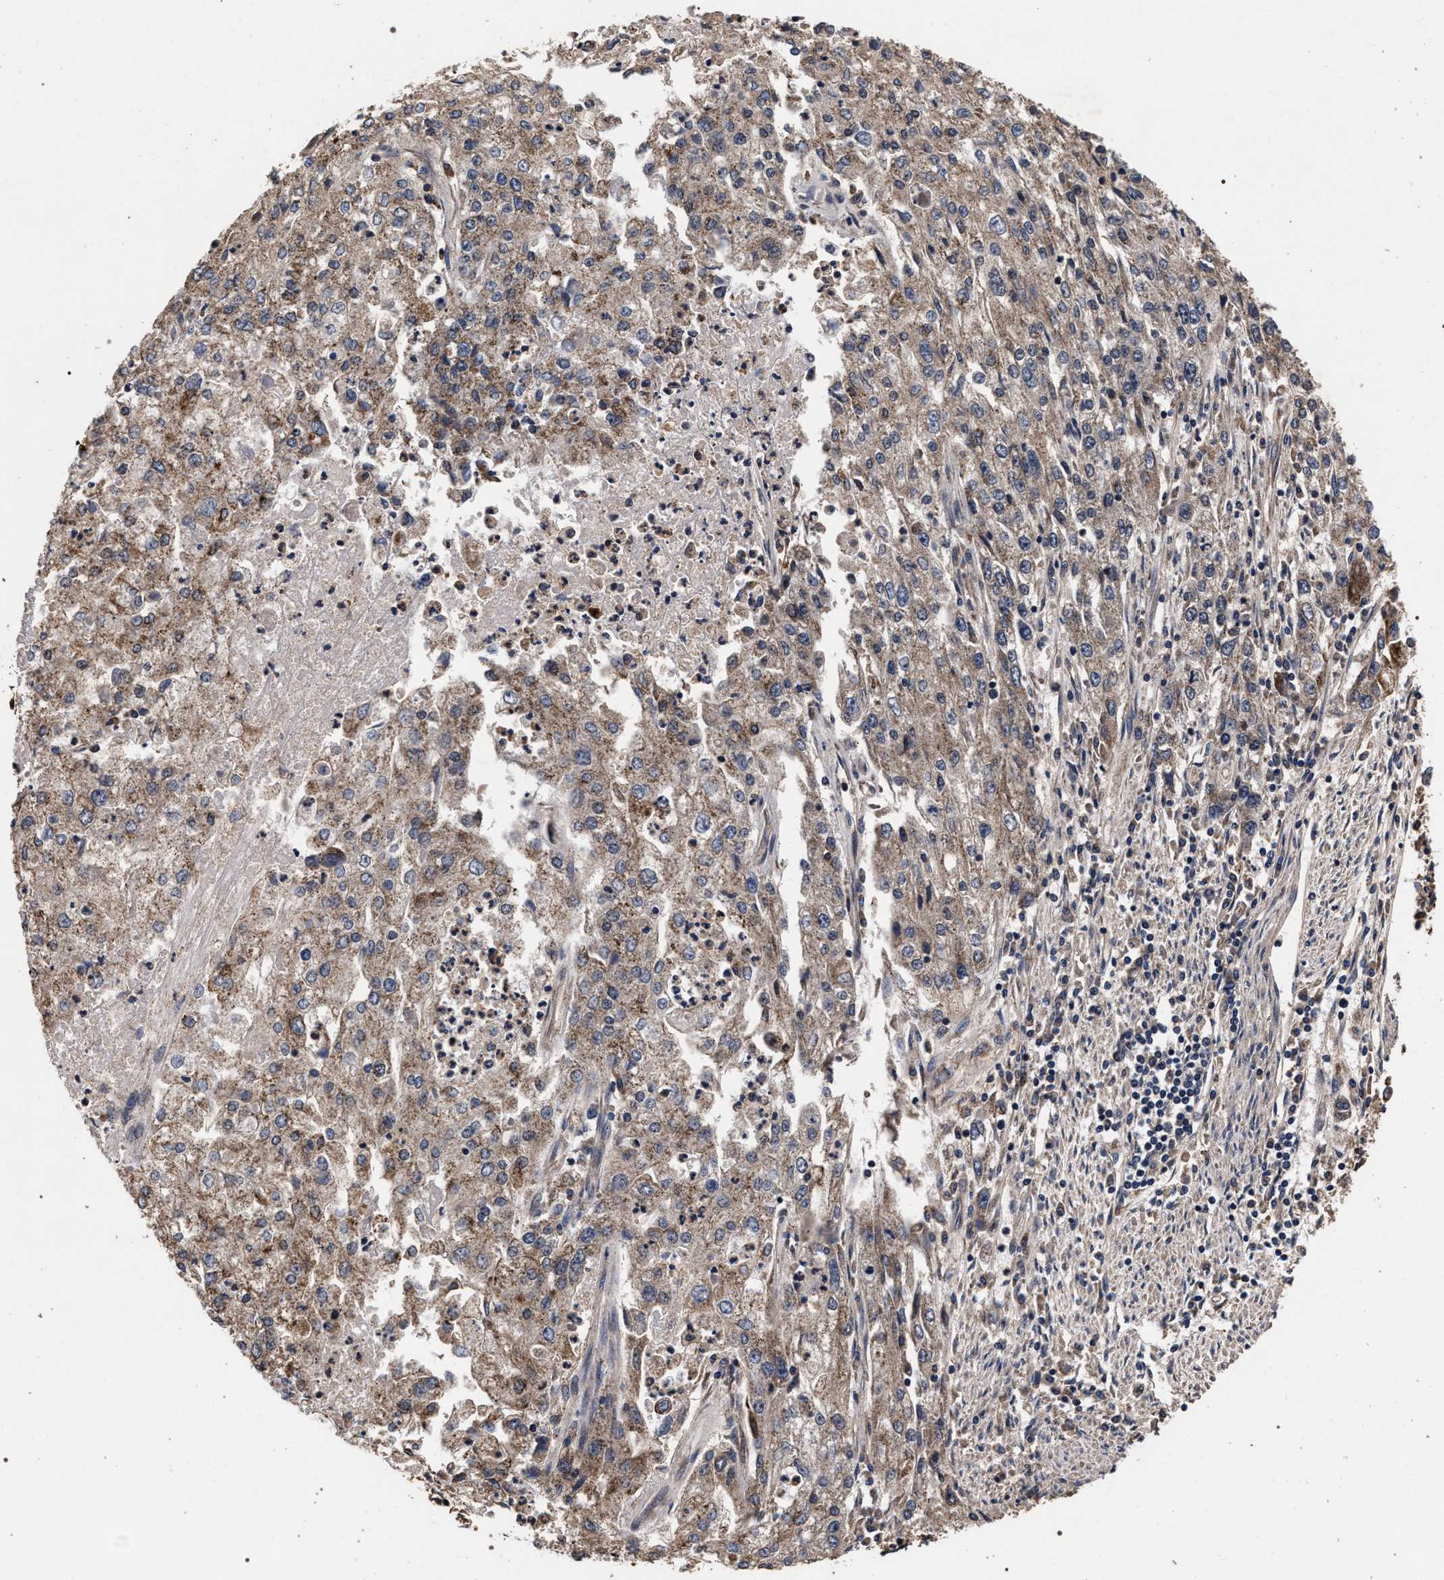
{"staining": {"intensity": "moderate", "quantity": ">75%", "location": "cytoplasmic/membranous"}, "tissue": "endometrial cancer", "cell_type": "Tumor cells", "image_type": "cancer", "snomed": [{"axis": "morphology", "description": "Adenocarcinoma, NOS"}, {"axis": "topography", "description": "Endometrium"}], "caption": "About >75% of tumor cells in human endometrial cancer show moderate cytoplasmic/membranous protein staining as visualized by brown immunohistochemical staining.", "gene": "ACOX1", "patient": {"sex": "female", "age": 49}}